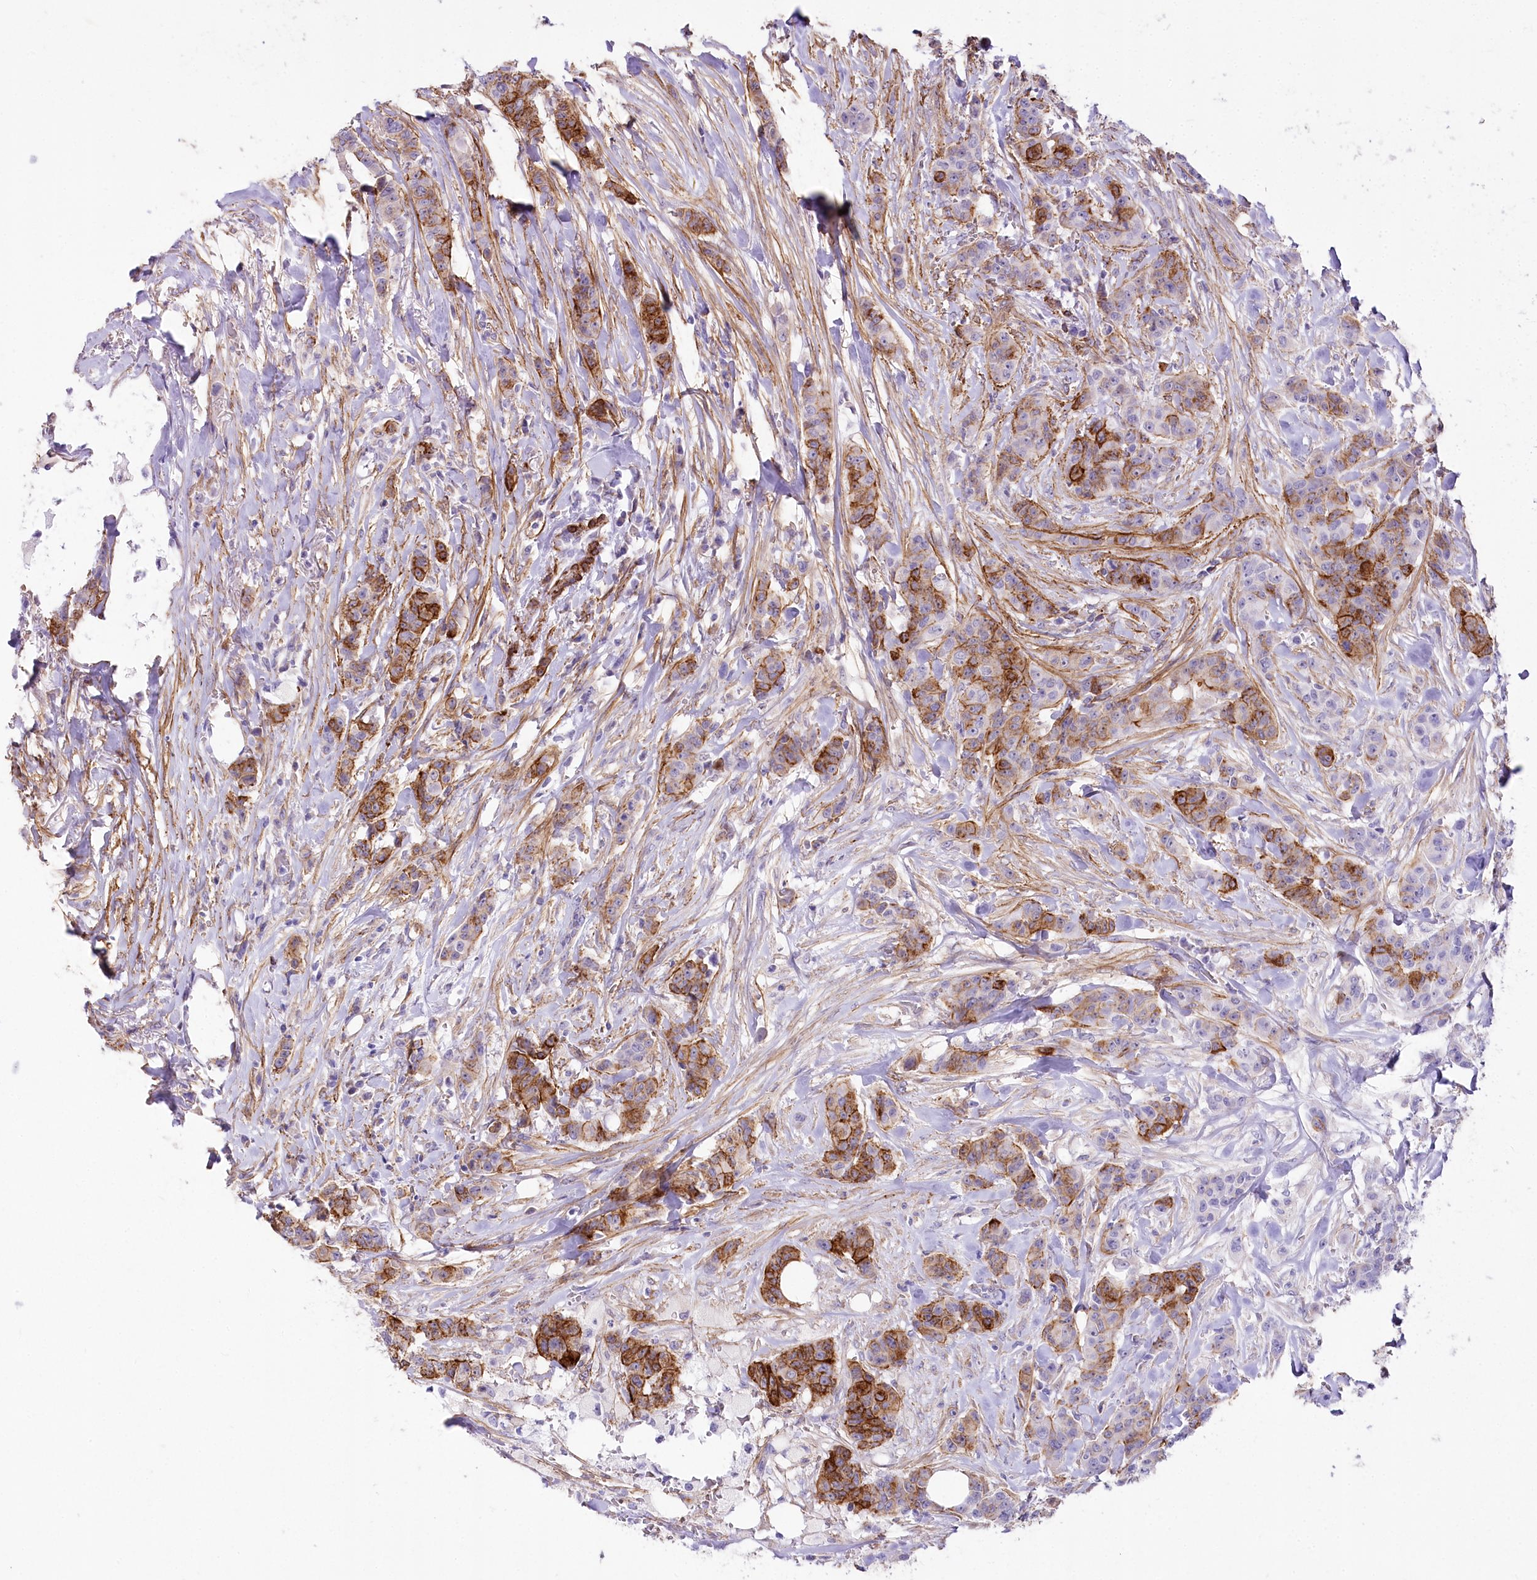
{"staining": {"intensity": "moderate", "quantity": "25%-75%", "location": "cytoplasmic/membranous"}, "tissue": "breast cancer", "cell_type": "Tumor cells", "image_type": "cancer", "snomed": [{"axis": "morphology", "description": "Duct carcinoma"}, {"axis": "topography", "description": "Breast"}], "caption": "This is an image of immunohistochemistry (IHC) staining of breast cancer (intraductal carcinoma), which shows moderate expression in the cytoplasmic/membranous of tumor cells.", "gene": "SYNPO2", "patient": {"sex": "female", "age": 40}}